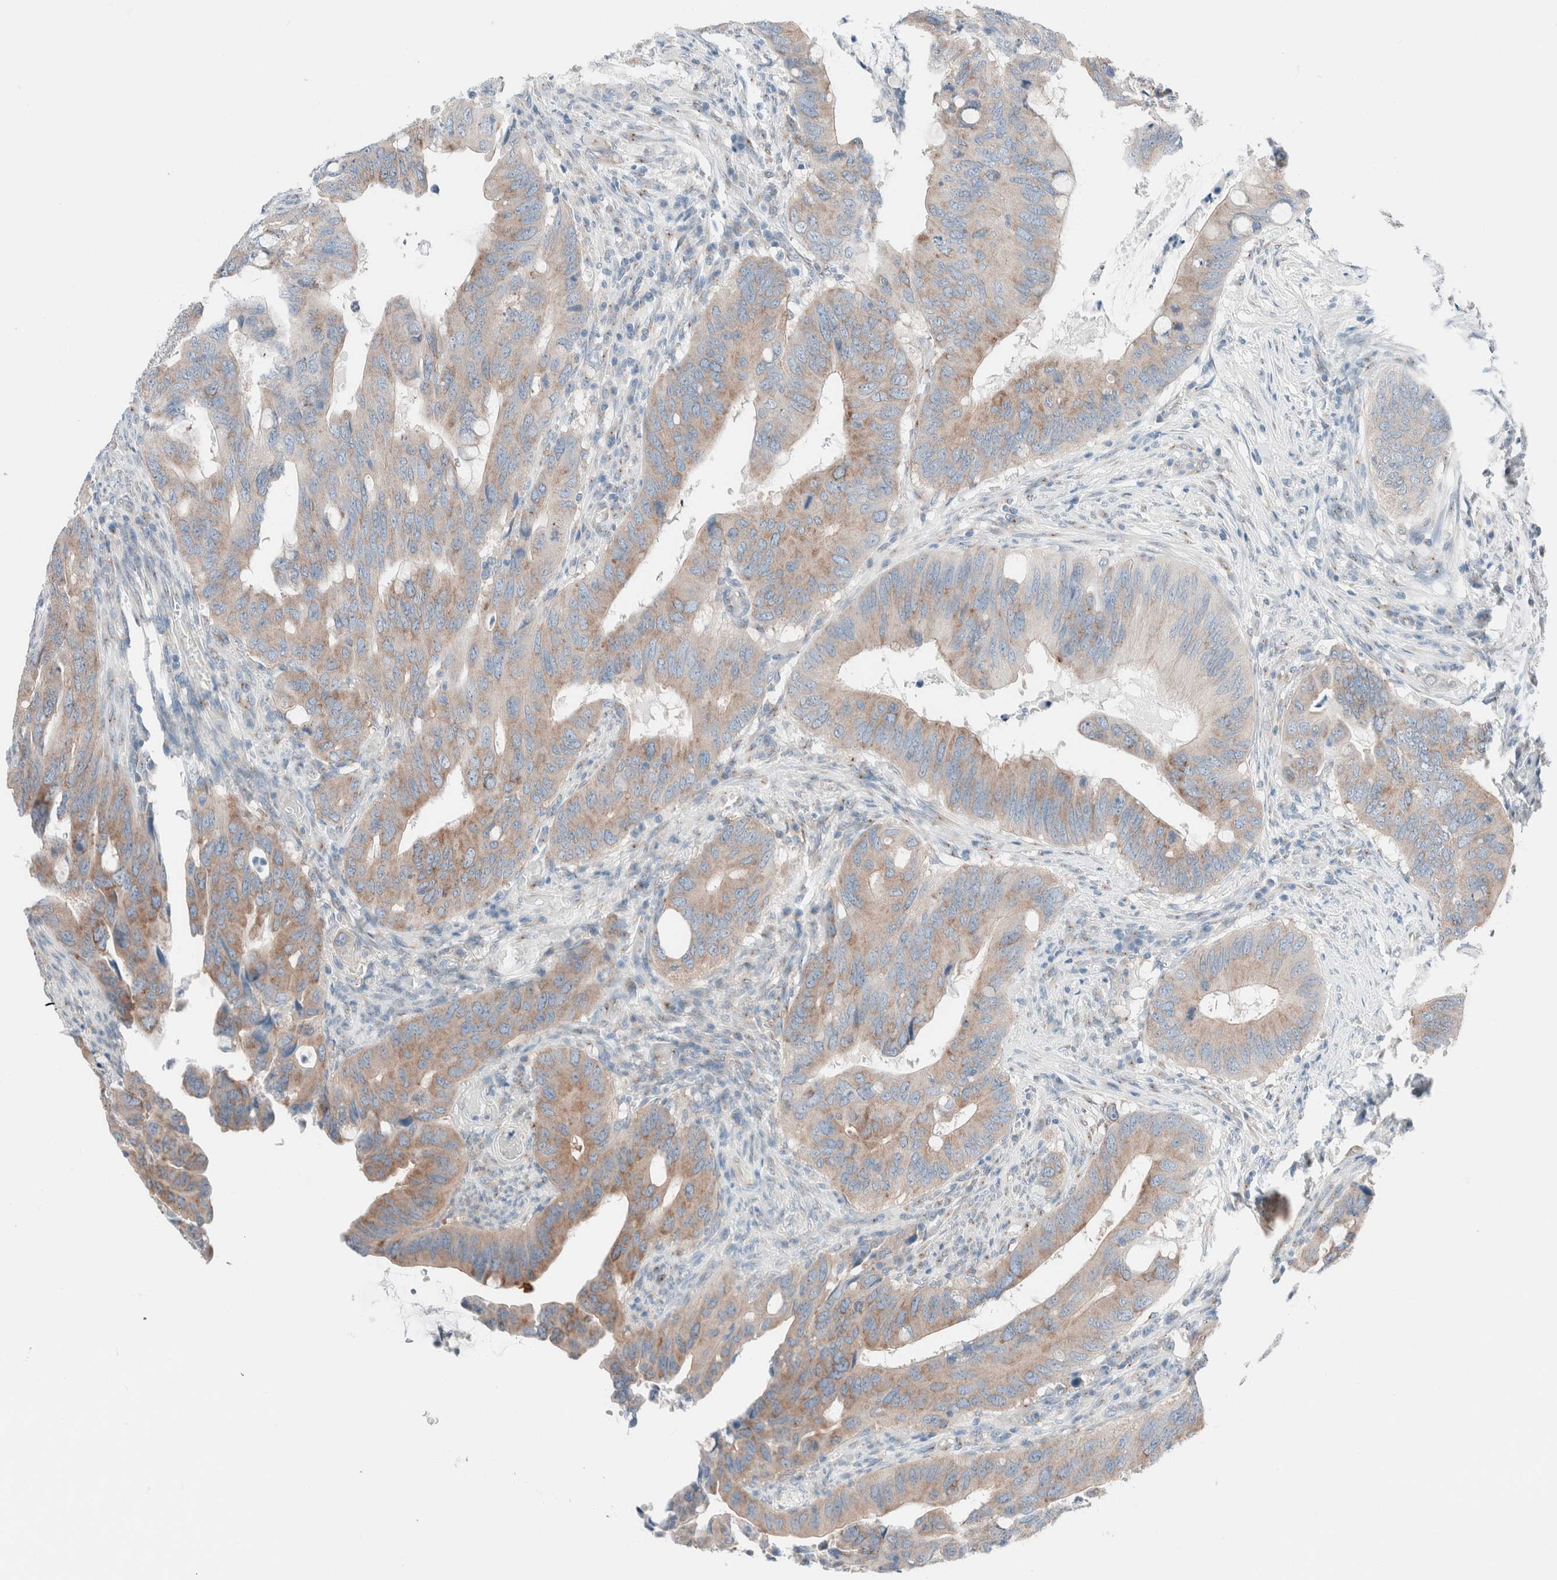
{"staining": {"intensity": "moderate", "quantity": ">75%", "location": "cytoplasmic/membranous"}, "tissue": "colorectal cancer", "cell_type": "Tumor cells", "image_type": "cancer", "snomed": [{"axis": "morphology", "description": "Adenocarcinoma, NOS"}, {"axis": "topography", "description": "Colon"}], "caption": "Tumor cells exhibit medium levels of moderate cytoplasmic/membranous staining in approximately >75% of cells in colorectal cancer (adenocarcinoma). (brown staining indicates protein expression, while blue staining denotes nuclei).", "gene": "CASC3", "patient": {"sex": "male", "age": 71}}